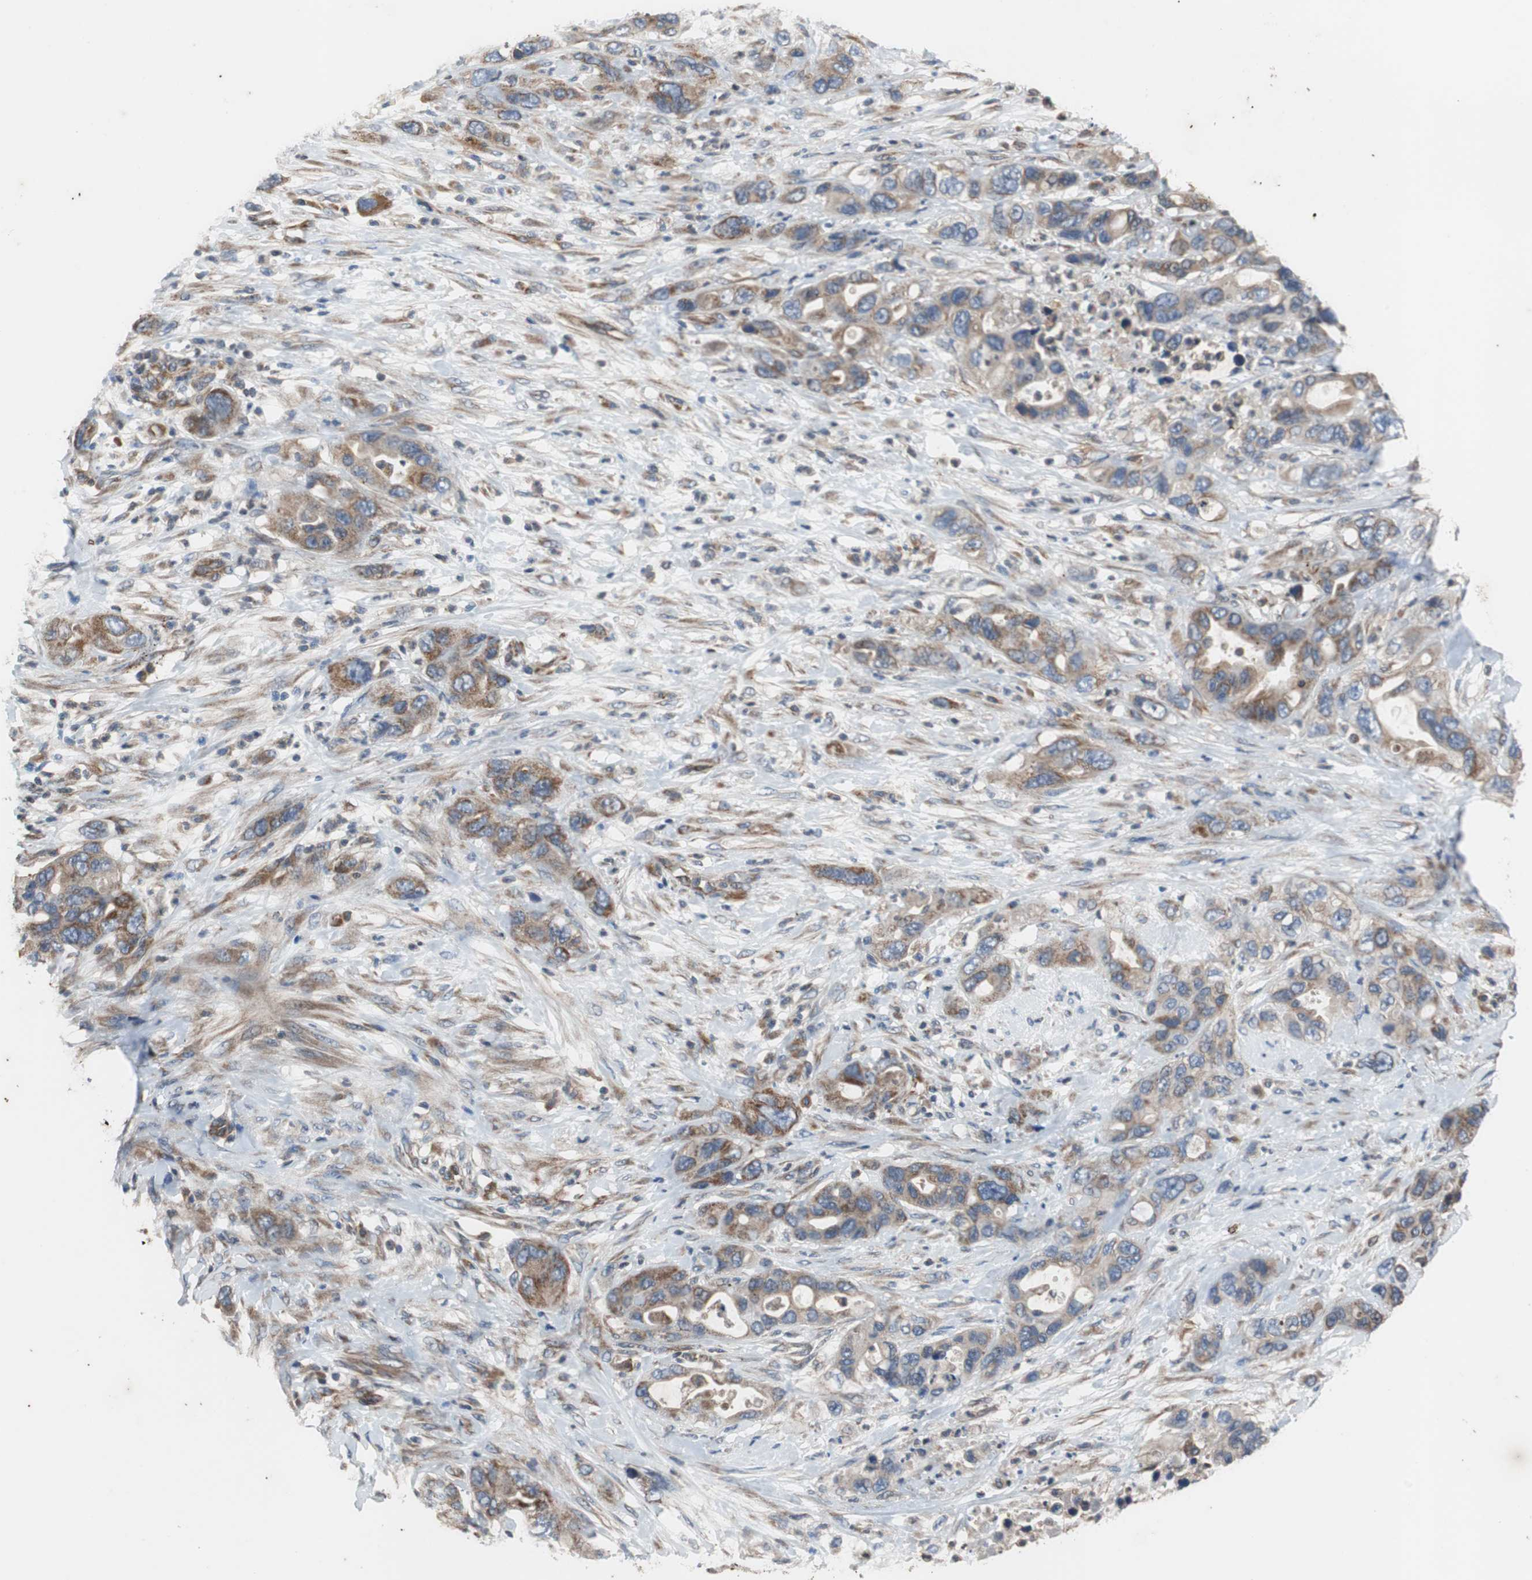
{"staining": {"intensity": "moderate", "quantity": ">75%", "location": "cytoplasmic/membranous"}, "tissue": "pancreatic cancer", "cell_type": "Tumor cells", "image_type": "cancer", "snomed": [{"axis": "morphology", "description": "Adenocarcinoma, NOS"}, {"axis": "topography", "description": "Pancreas"}], "caption": "This histopathology image exhibits pancreatic cancer stained with IHC to label a protein in brown. The cytoplasmic/membranous of tumor cells show moderate positivity for the protein. Nuclei are counter-stained blue.", "gene": "ACTR3", "patient": {"sex": "female", "age": 71}}